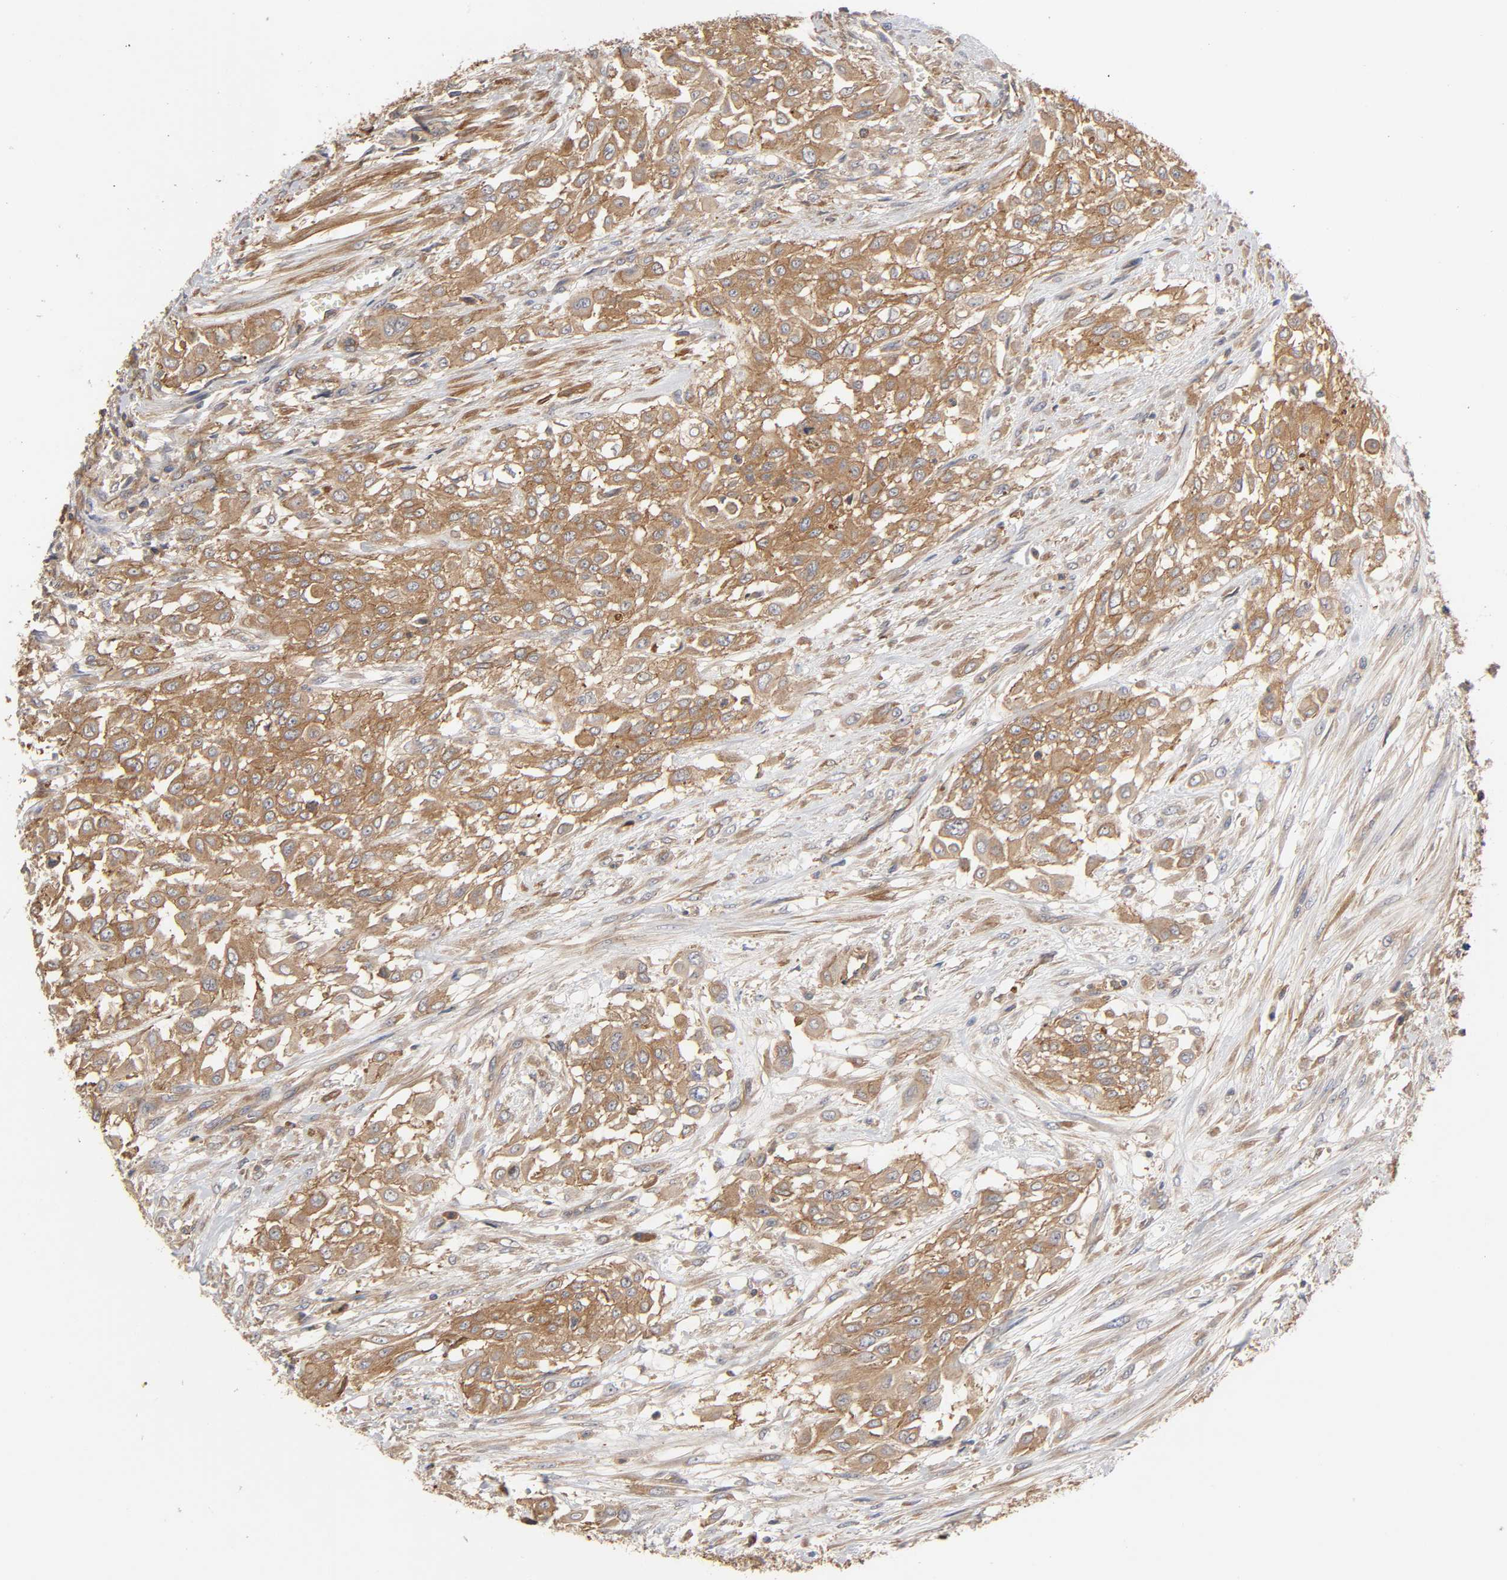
{"staining": {"intensity": "moderate", "quantity": "25%-75%", "location": "cytoplasmic/membranous"}, "tissue": "urothelial cancer", "cell_type": "Tumor cells", "image_type": "cancer", "snomed": [{"axis": "morphology", "description": "Urothelial carcinoma, High grade"}, {"axis": "topography", "description": "Urinary bladder"}], "caption": "This is an image of IHC staining of urothelial carcinoma (high-grade), which shows moderate staining in the cytoplasmic/membranous of tumor cells.", "gene": "LAMTOR2", "patient": {"sex": "male", "age": 57}}